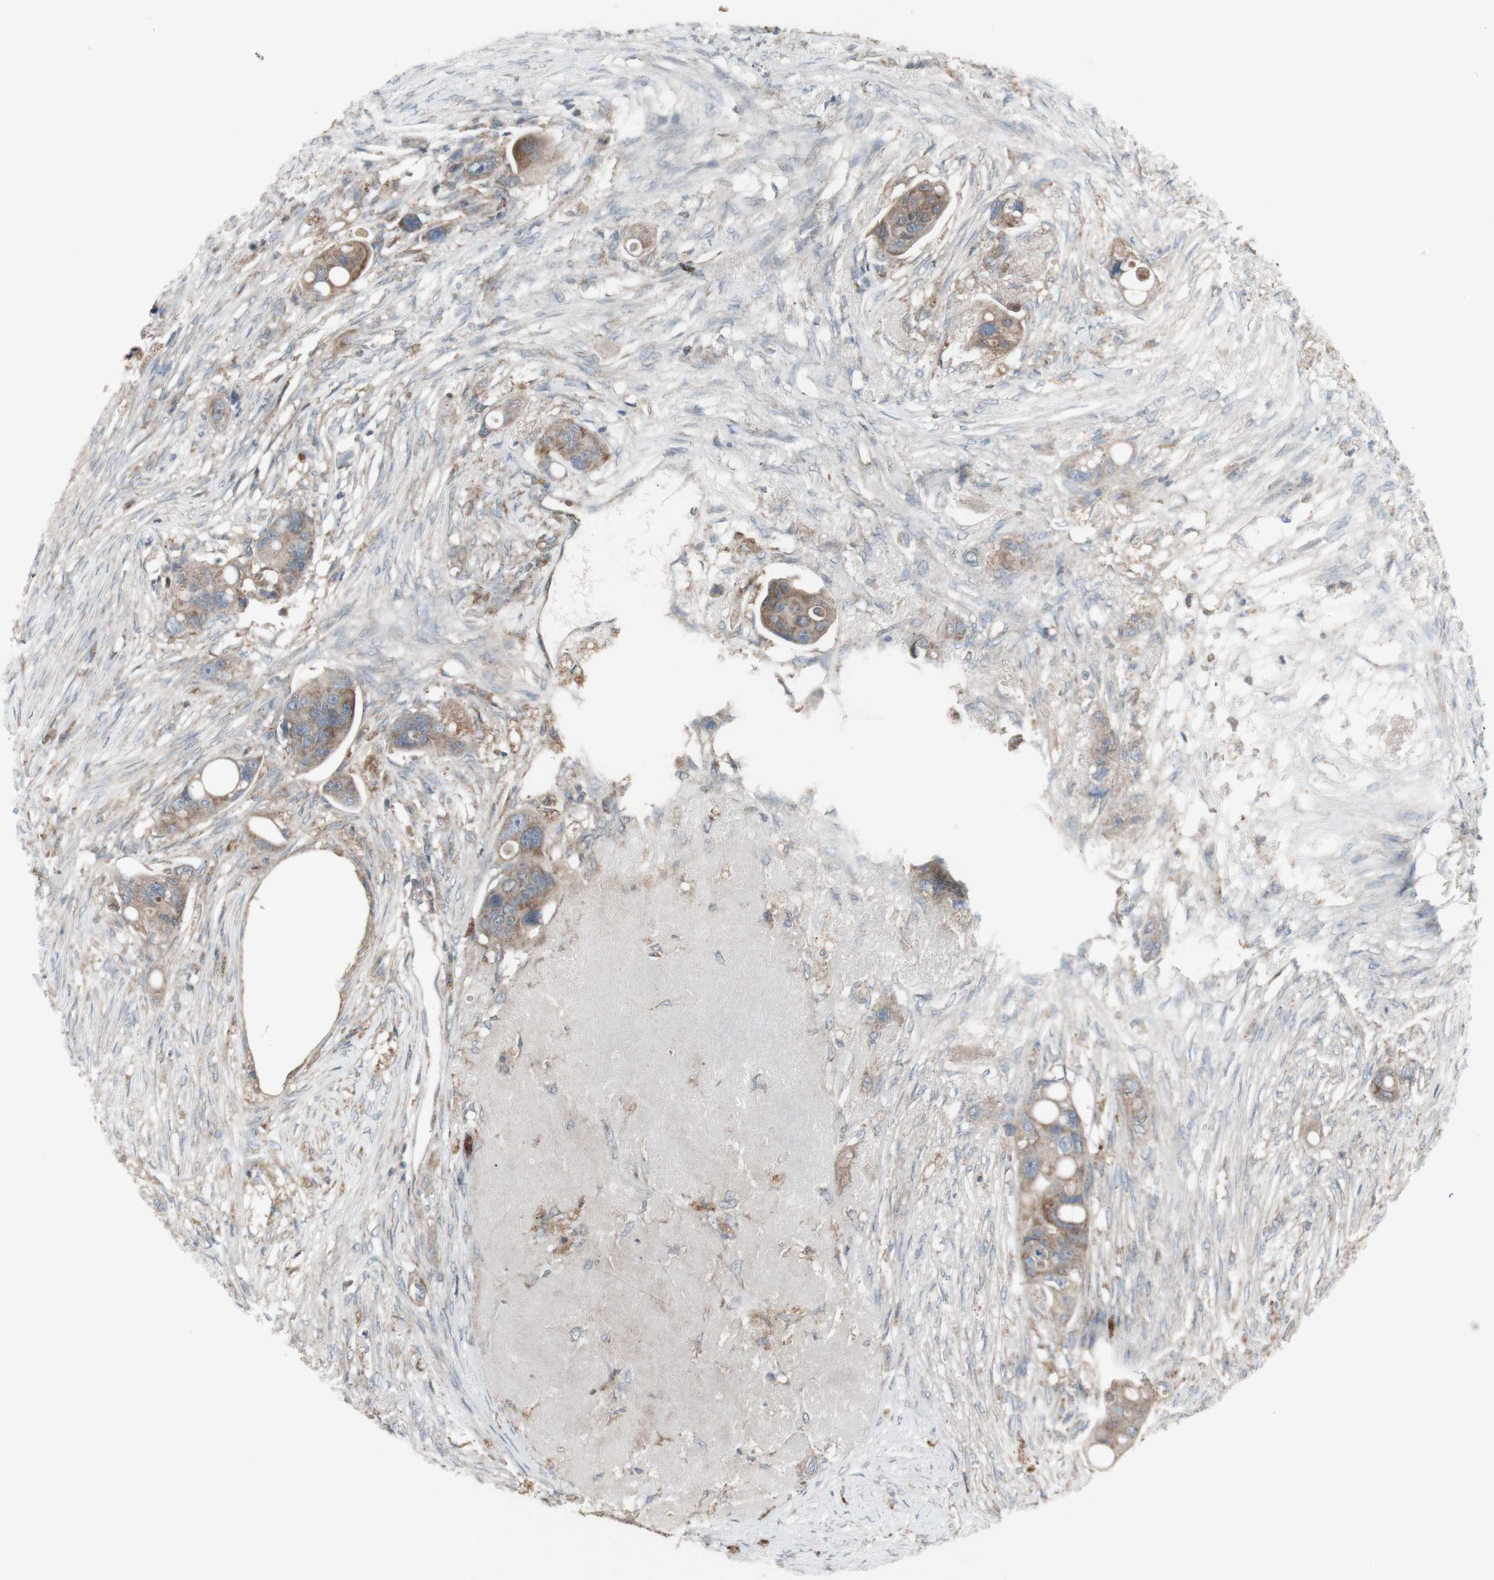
{"staining": {"intensity": "weak", "quantity": ">75%", "location": "cytoplasmic/membranous"}, "tissue": "colorectal cancer", "cell_type": "Tumor cells", "image_type": "cancer", "snomed": [{"axis": "morphology", "description": "Adenocarcinoma, NOS"}, {"axis": "topography", "description": "Colon"}], "caption": "Immunohistochemistry micrograph of colorectal cancer (adenocarcinoma) stained for a protein (brown), which reveals low levels of weak cytoplasmic/membranous staining in about >75% of tumor cells.", "gene": "SHC1", "patient": {"sex": "female", "age": 57}}